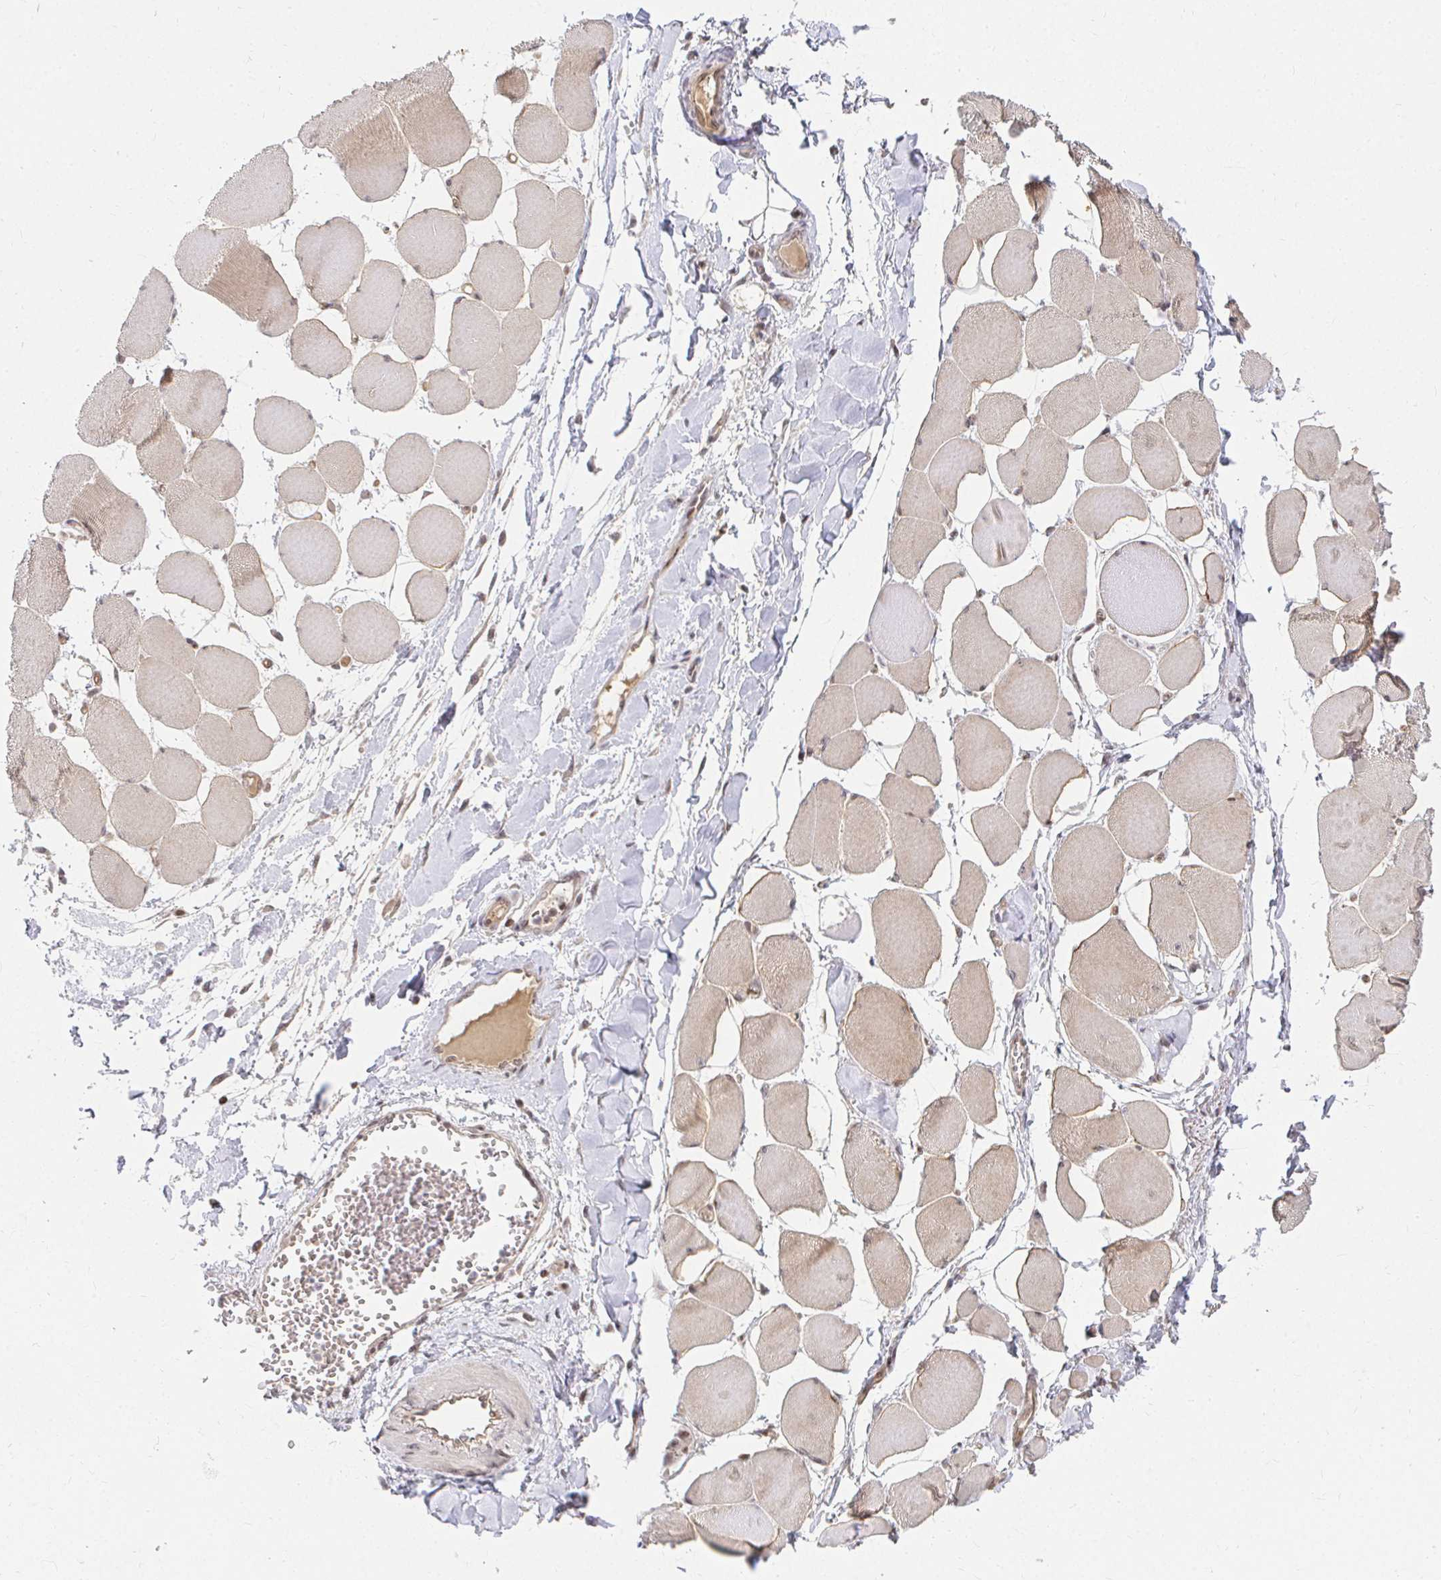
{"staining": {"intensity": "moderate", "quantity": "25%-75%", "location": "cytoplasmic/membranous"}, "tissue": "skeletal muscle", "cell_type": "Myocytes", "image_type": "normal", "snomed": [{"axis": "morphology", "description": "Normal tissue, NOS"}, {"axis": "topography", "description": "Skeletal muscle"}], "caption": "IHC (DAB (3,3'-diaminobenzidine)) staining of unremarkable human skeletal muscle exhibits moderate cytoplasmic/membranous protein positivity in about 25%-75% of myocytes.", "gene": "ANK3", "patient": {"sex": "female", "age": 75}}